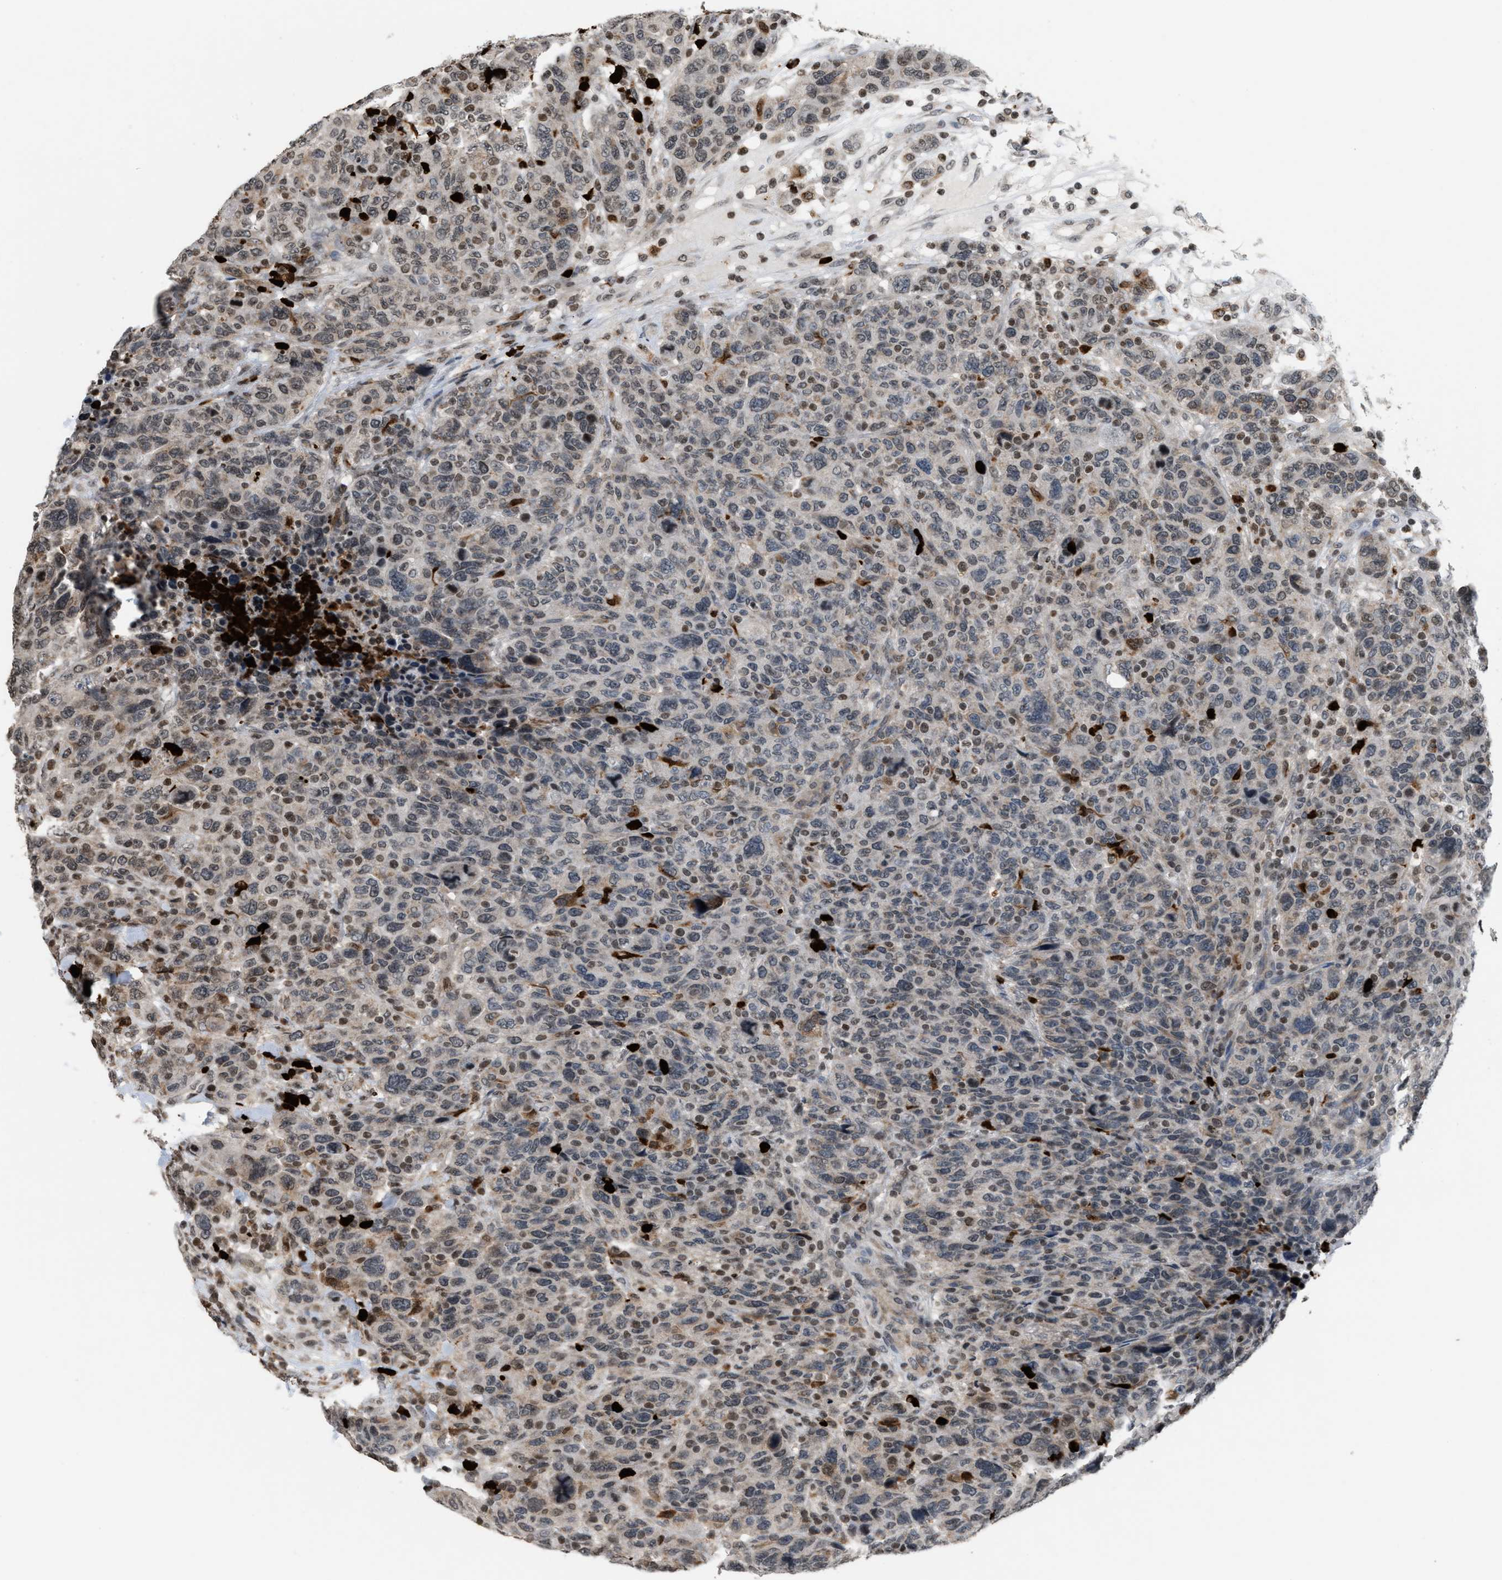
{"staining": {"intensity": "weak", "quantity": "<25%", "location": "cytoplasmic/membranous,nuclear"}, "tissue": "breast cancer", "cell_type": "Tumor cells", "image_type": "cancer", "snomed": [{"axis": "morphology", "description": "Duct carcinoma"}, {"axis": "topography", "description": "Breast"}], "caption": "An IHC micrograph of breast cancer (infiltrating ductal carcinoma) is shown. There is no staining in tumor cells of breast cancer (infiltrating ductal carcinoma).", "gene": "PRUNE2", "patient": {"sex": "female", "age": 37}}